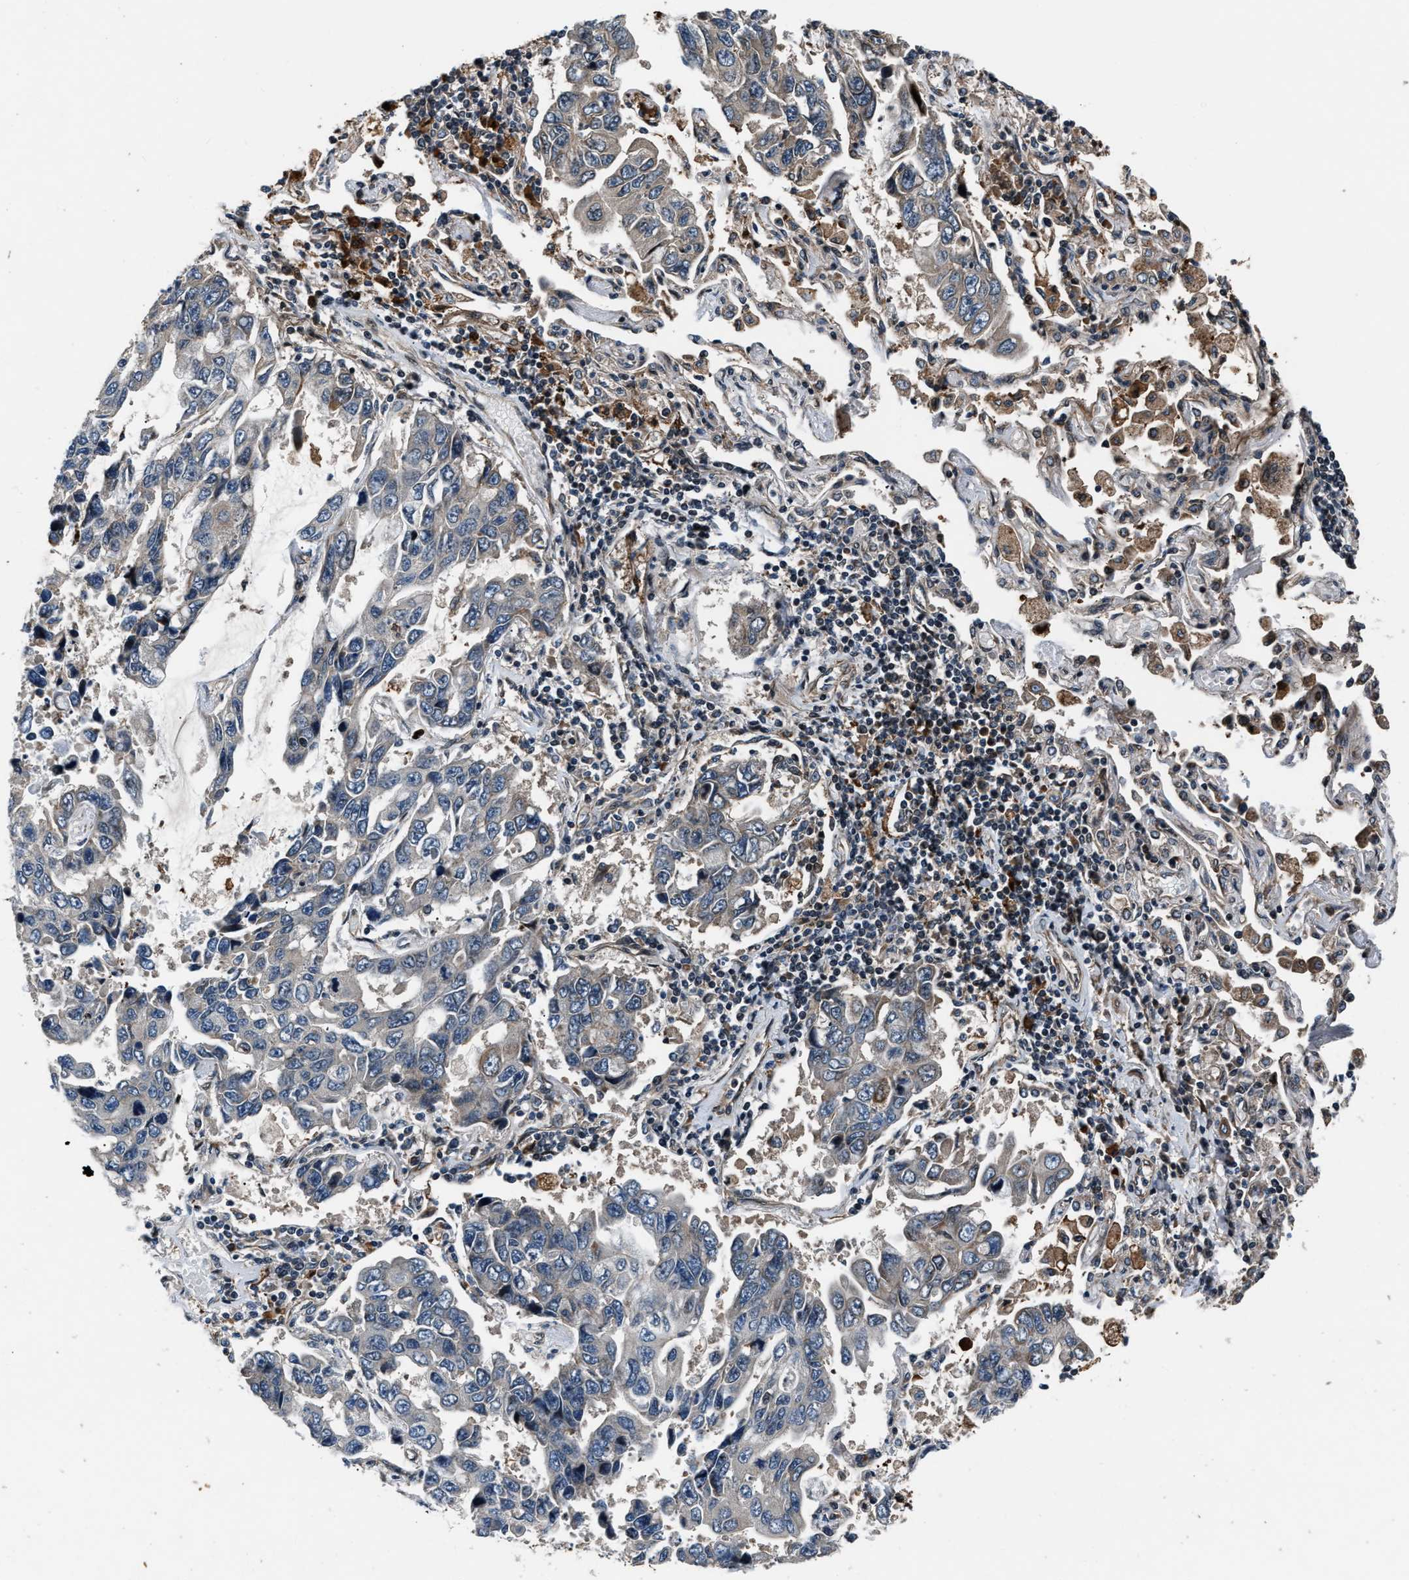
{"staining": {"intensity": "negative", "quantity": "none", "location": "none"}, "tissue": "lung cancer", "cell_type": "Tumor cells", "image_type": "cancer", "snomed": [{"axis": "morphology", "description": "Adenocarcinoma, NOS"}, {"axis": "topography", "description": "Lung"}], "caption": "Adenocarcinoma (lung) stained for a protein using IHC reveals no staining tumor cells.", "gene": "DYNC2I1", "patient": {"sex": "male", "age": 64}}